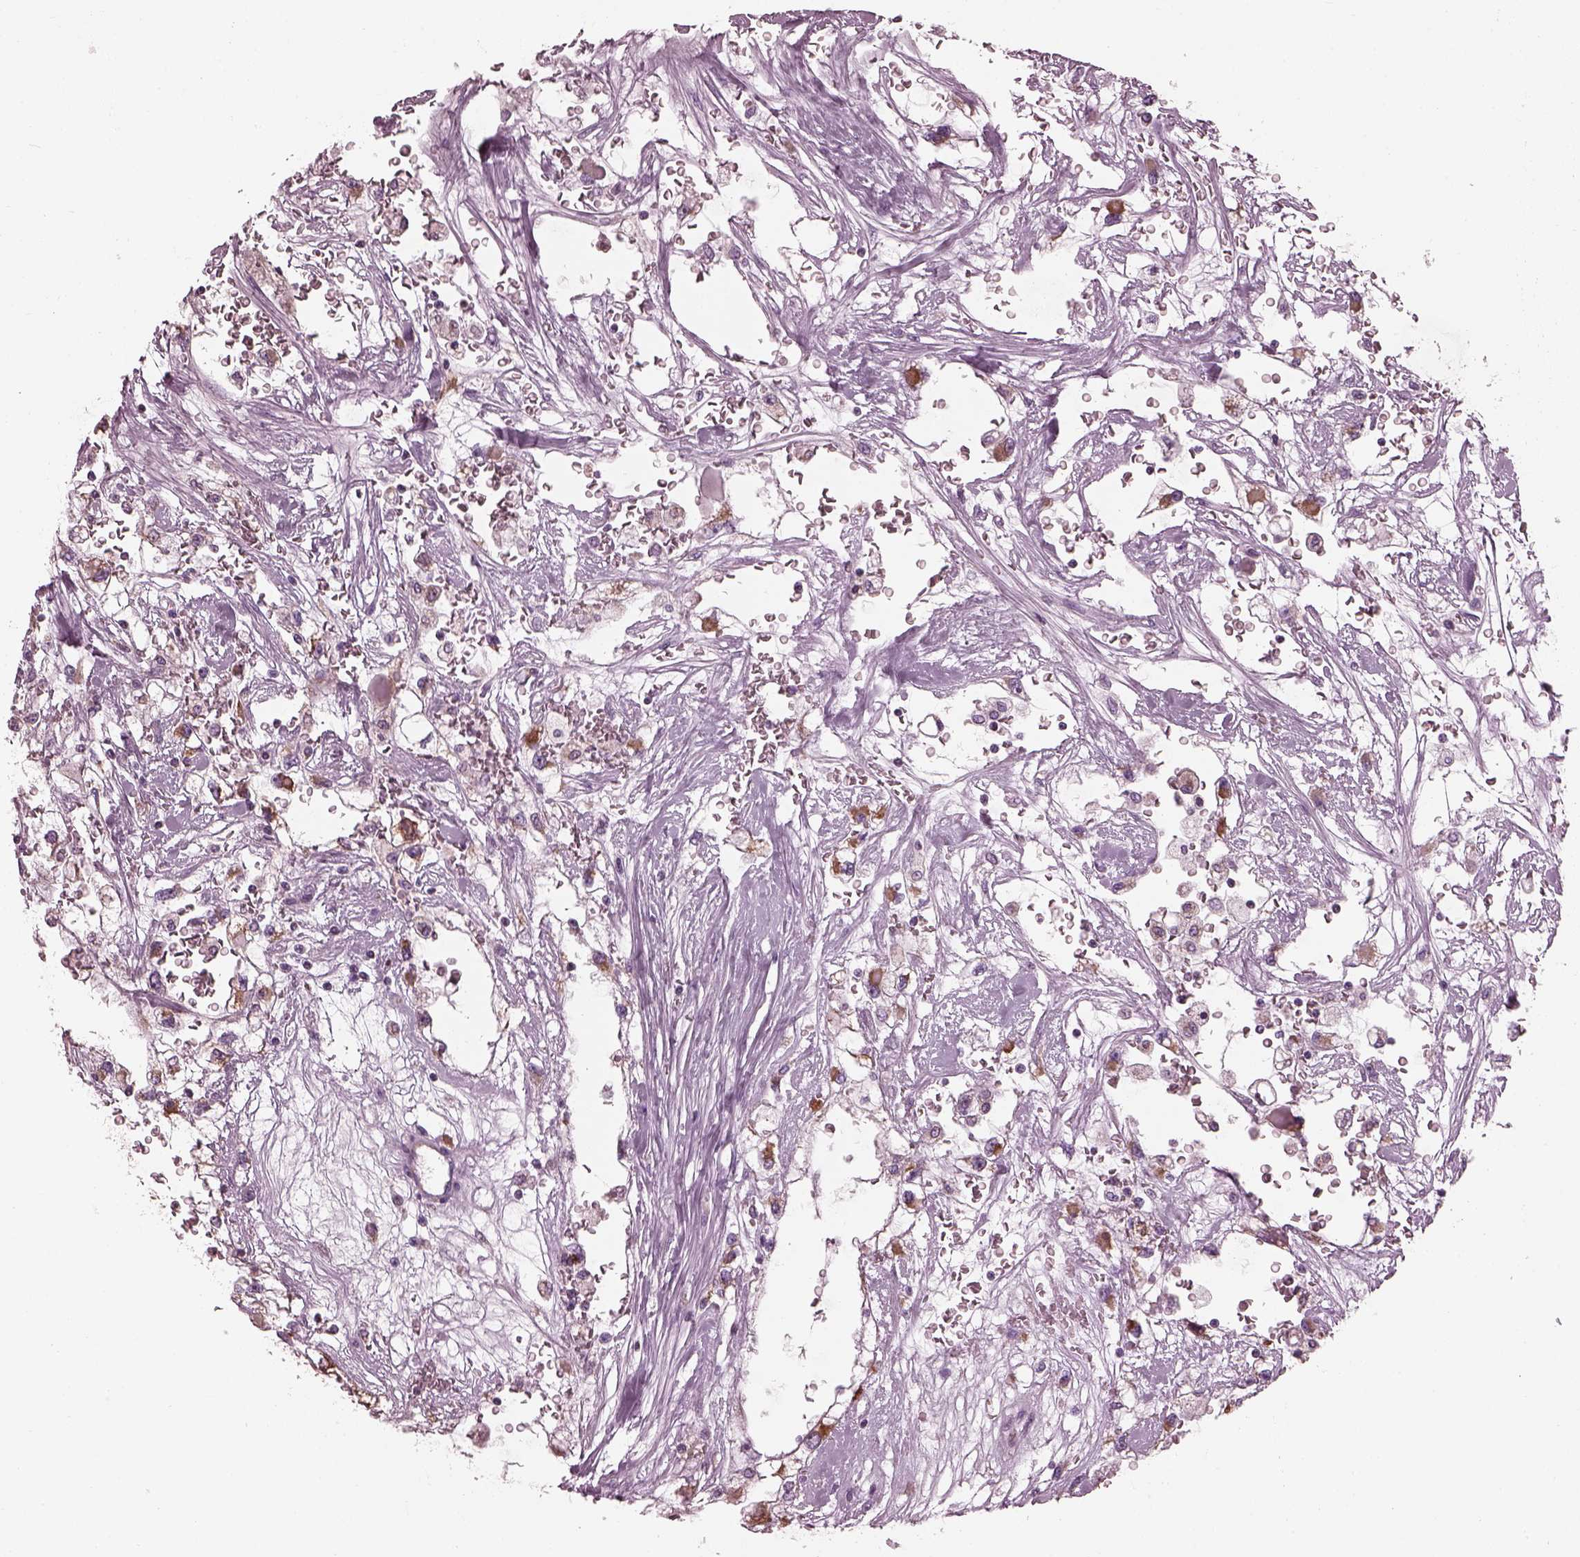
{"staining": {"intensity": "strong", "quantity": ">75%", "location": "cytoplasmic/membranous"}, "tissue": "renal cancer", "cell_type": "Tumor cells", "image_type": "cancer", "snomed": [{"axis": "morphology", "description": "Adenocarcinoma, NOS"}, {"axis": "topography", "description": "Kidney"}], "caption": "Human adenocarcinoma (renal) stained for a protein (brown) exhibits strong cytoplasmic/membranous positive positivity in approximately >75% of tumor cells.", "gene": "ATP5MF", "patient": {"sex": "male", "age": 59}}